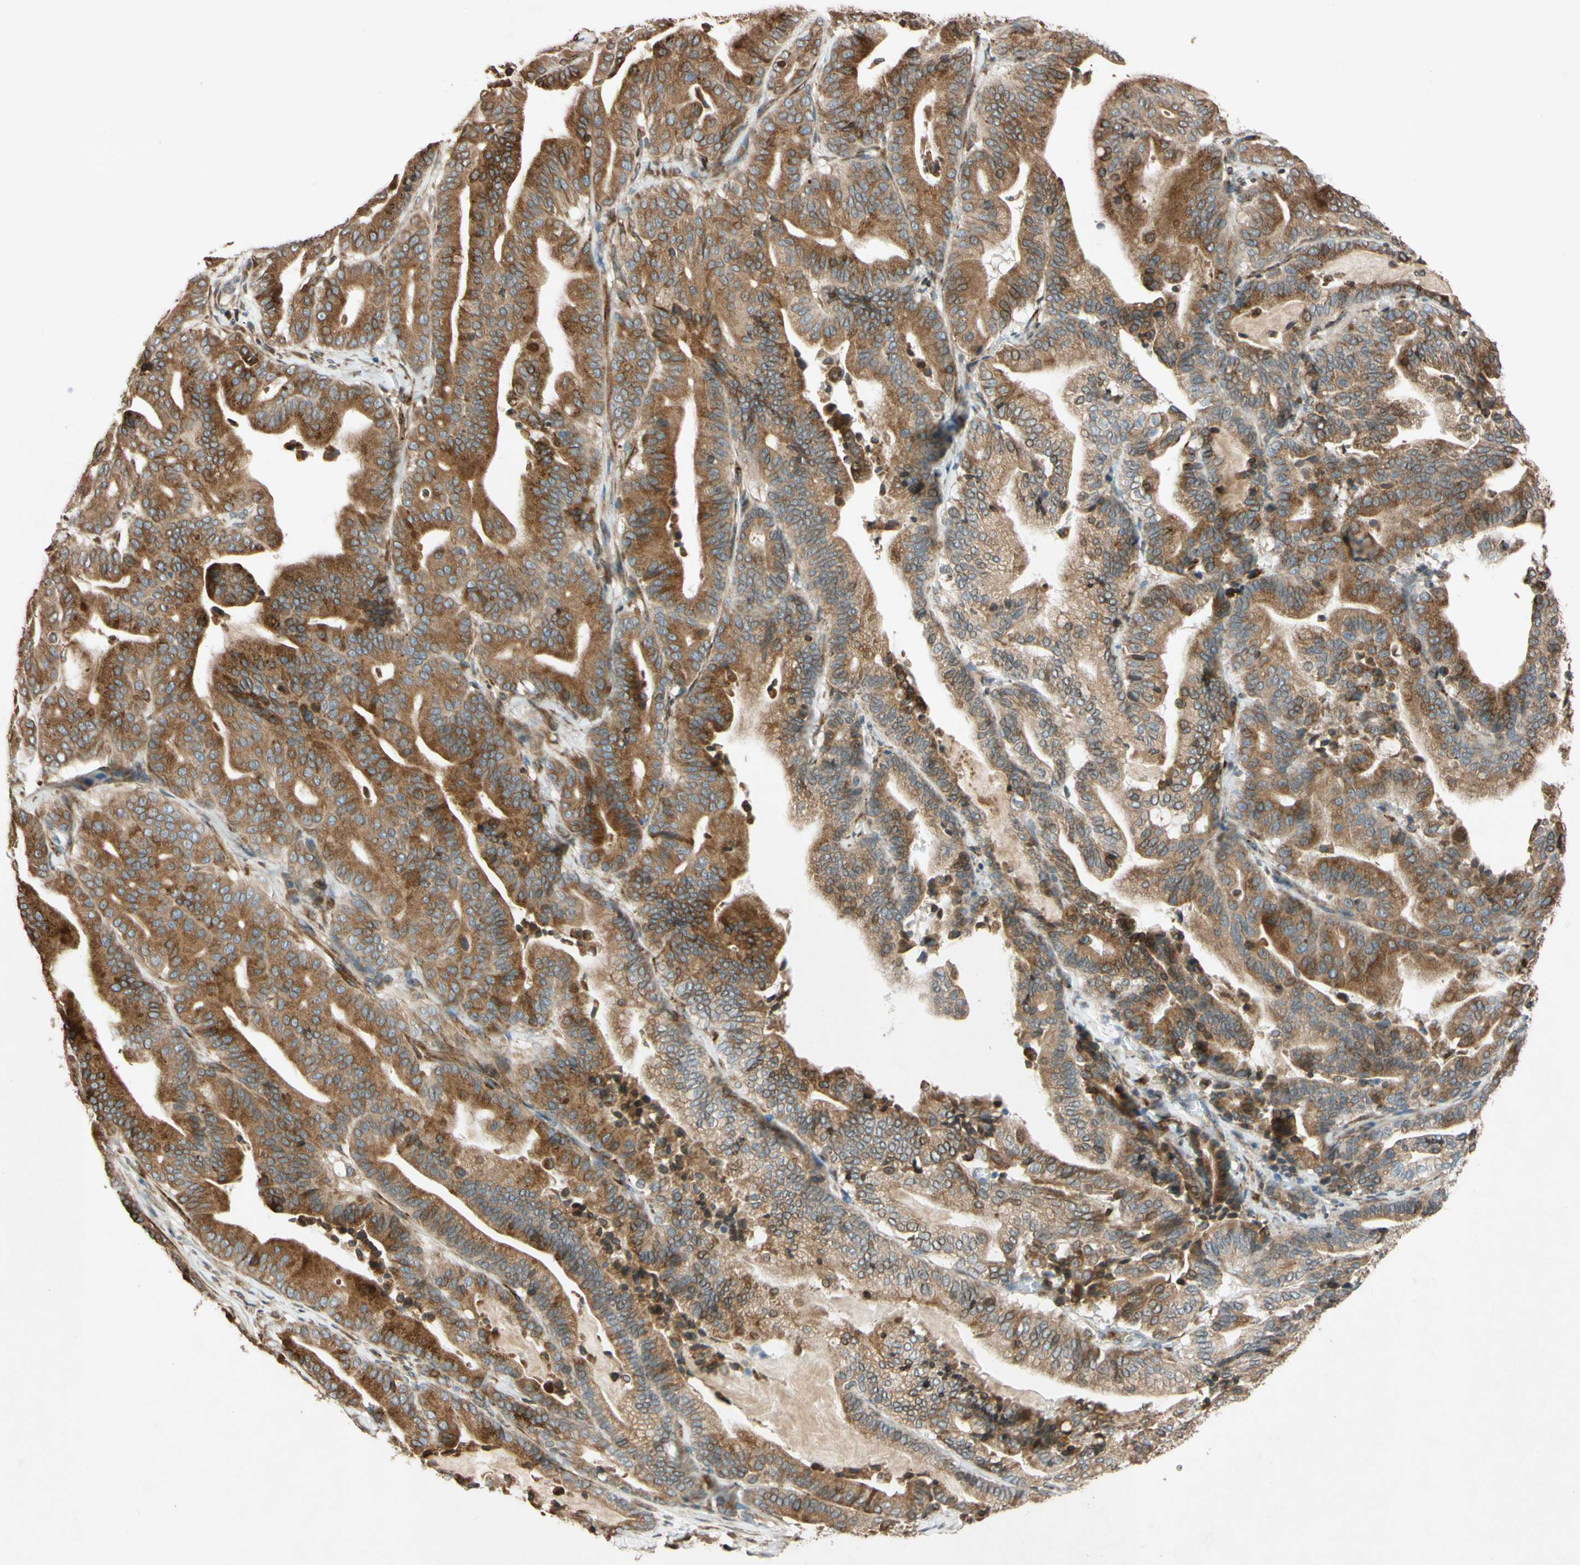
{"staining": {"intensity": "moderate", "quantity": ">75%", "location": "cytoplasmic/membranous,nuclear"}, "tissue": "pancreatic cancer", "cell_type": "Tumor cells", "image_type": "cancer", "snomed": [{"axis": "morphology", "description": "Adenocarcinoma, NOS"}, {"axis": "topography", "description": "Pancreas"}], "caption": "A brown stain labels moderate cytoplasmic/membranous and nuclear staining of a protein in human pancreatic cancer (adenocarcinoma) tumor cells.", "gene": "PTPRU", "patient": {"sex": "male", "age": 63}}